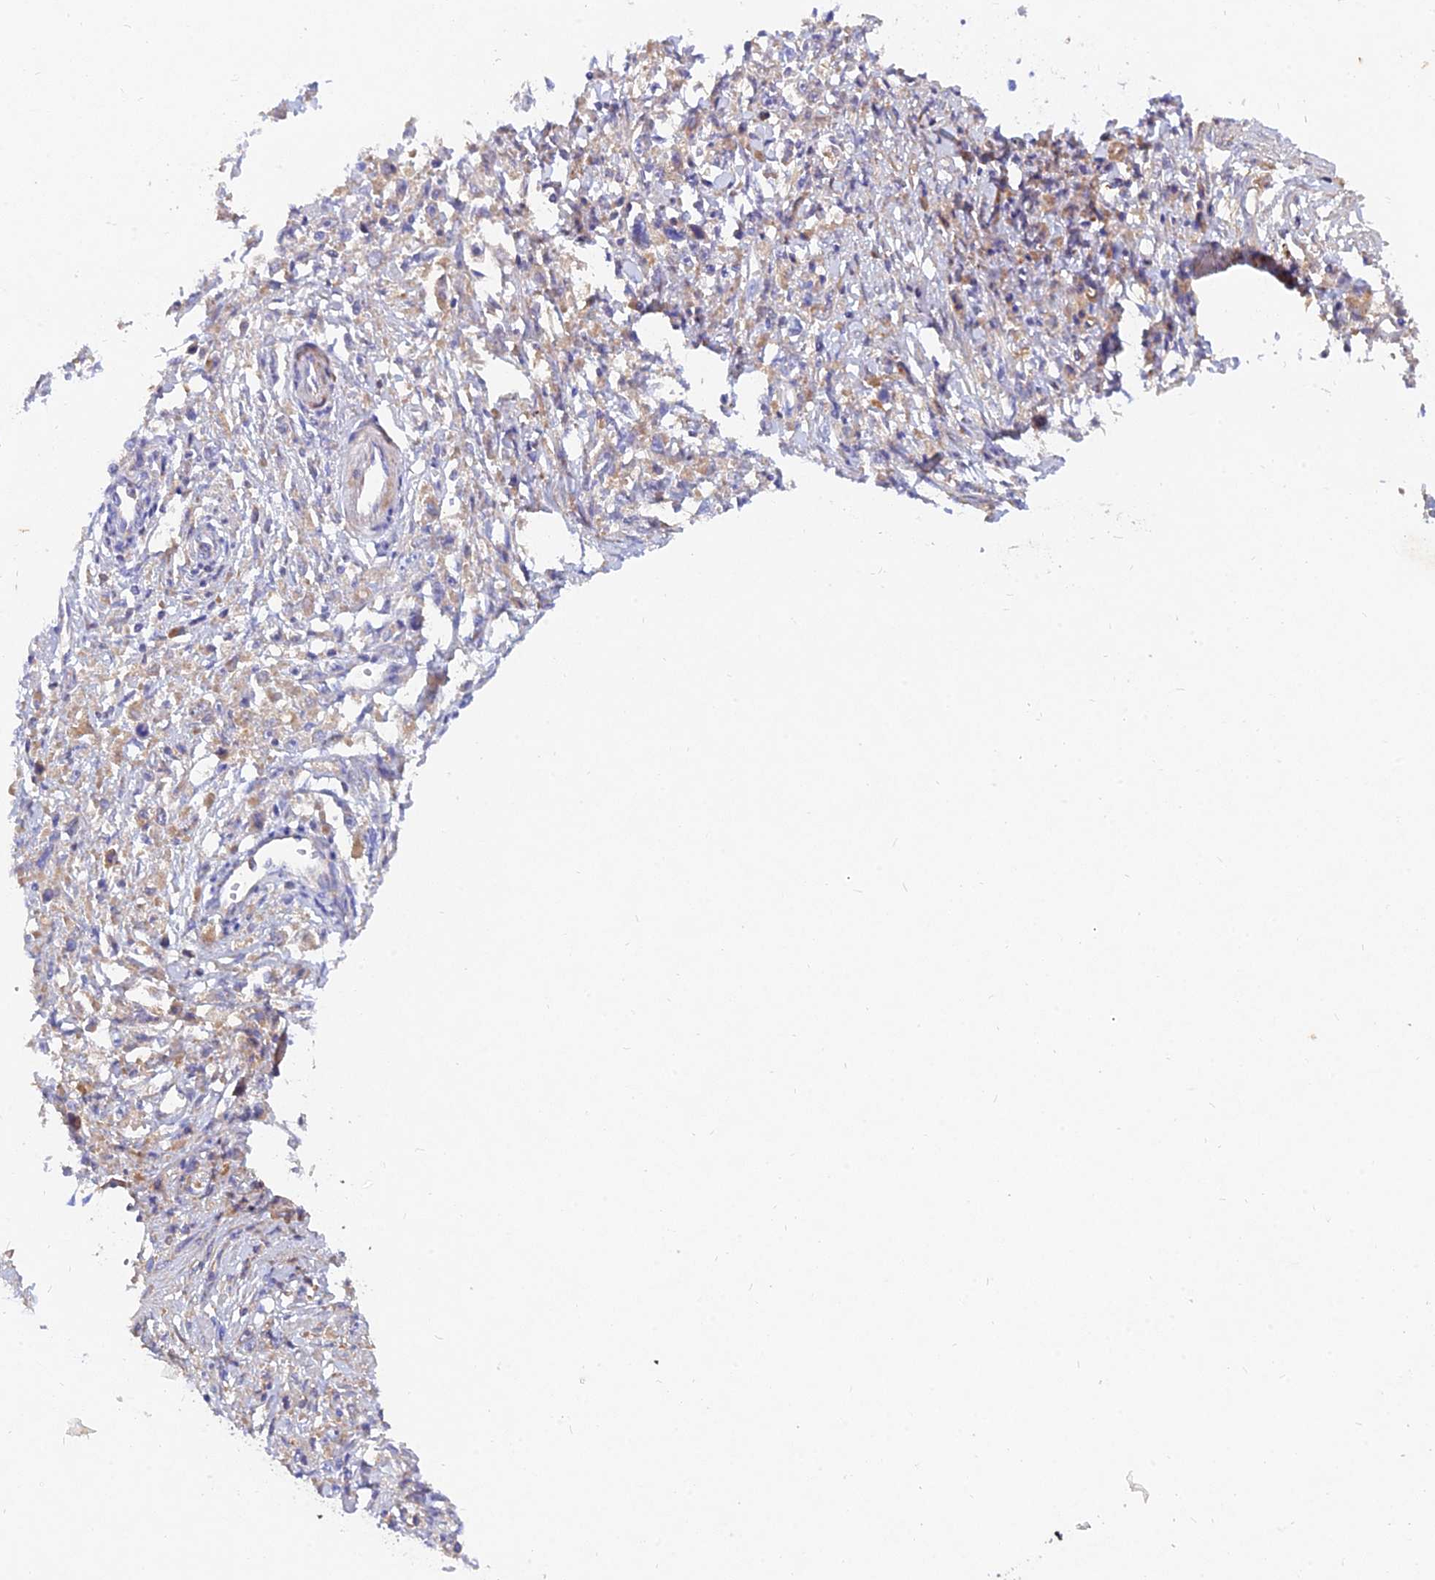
{"staining": {"intensity": "moderate", "quantity": ">75%", "location": "cytoplasmic/membranous"}, "tissue": "stomach cancer", "cell_type": "Tumor cells", "image_type": "cancer", "snomed": [{"axis": "morphology", "description": "Adenocarcinoma, NOS"}, {"axis": "topography", "description": "Stomach"}], "caption": "Tumor cells display medium levels of moderate cytoplasmic/membranous staining in about >75% of cells in stomach adenocarcinoma.", "gene": "MROH1", "patient": {"sex": "female", "age": 59}}